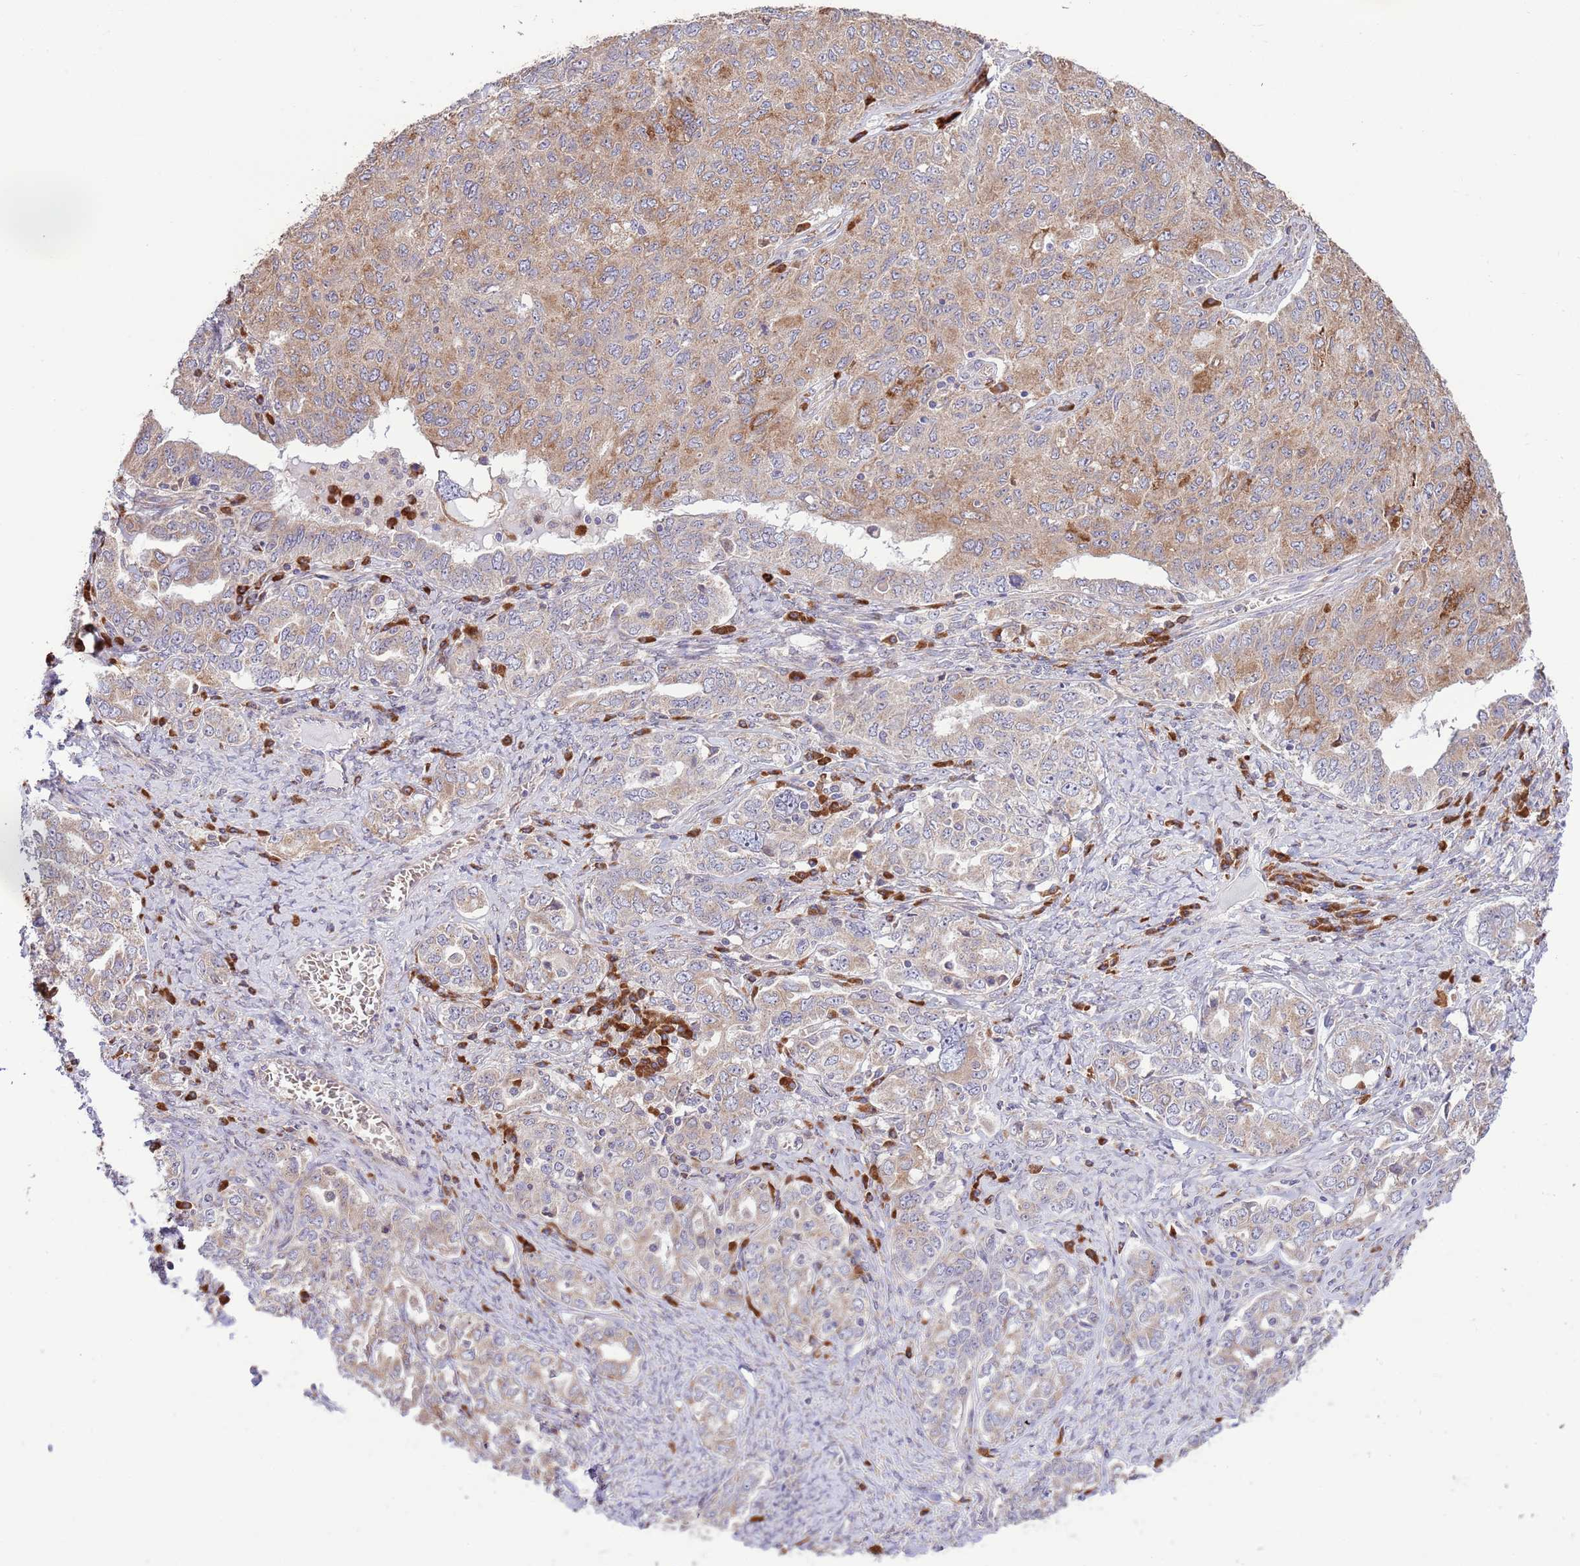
{"staining": {"intensity": "moderate", "quantity": ">75%", "location": "cytoplasmic/membranous"}, "tissue": "ovarian cancer", "cell_type": "Tumor cells", "image_type": "cancer", "snomed": [{"axis": "morphology", "description": "Carcinoma, endometroid"}, {"axis": "topography", "description": "Ovary"}], "caption": "Brown immunohistochemical staining in human ovarian endometroid carcinoma displays moderate cytoplasmic/membranous expression in about >75% of tumor cells.", "gene": "DAND5", "patient": {"sex": "female", "age": 62}}